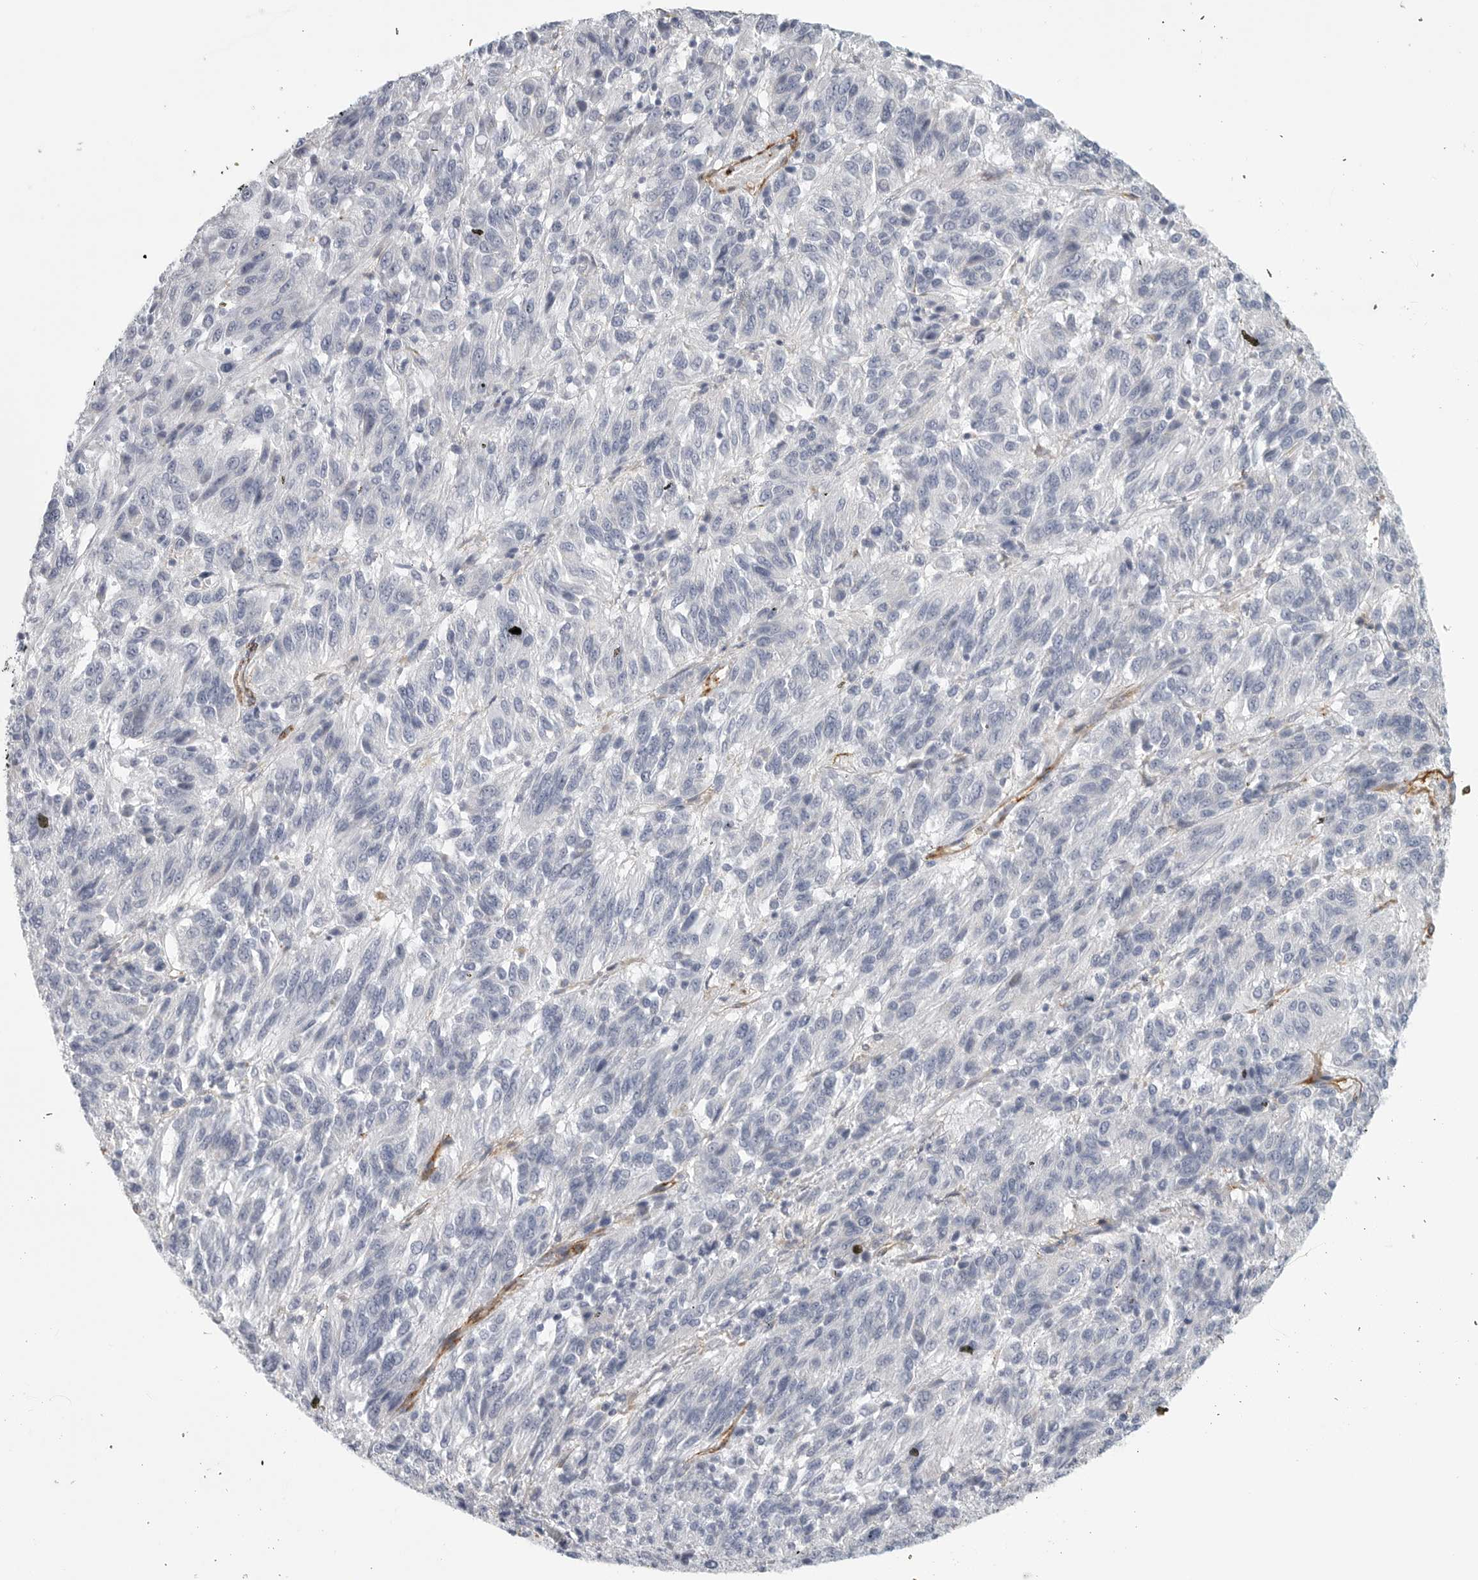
{"staining": {"intensity": "negative", "quantity": "none", "location": "none"}, "tissue": "melanoma", "cell_type": "Tumor cells", "image_type": "cancer", "snomed": [{"axis": "morphology", "description": "Malignant melanoma, Metastatic site"}, {"axis": "topography", "description": "Lung"}], "caption": "High magnification brightfield microscopy of melanoma stained with DAB (3,3'-diaminobenzidine) (brown) and counterstained with hematoxylin (blue): tumor cells show no significant expression.", "gene": "TNR", "patient": {"sex": "male", "age": 64}}